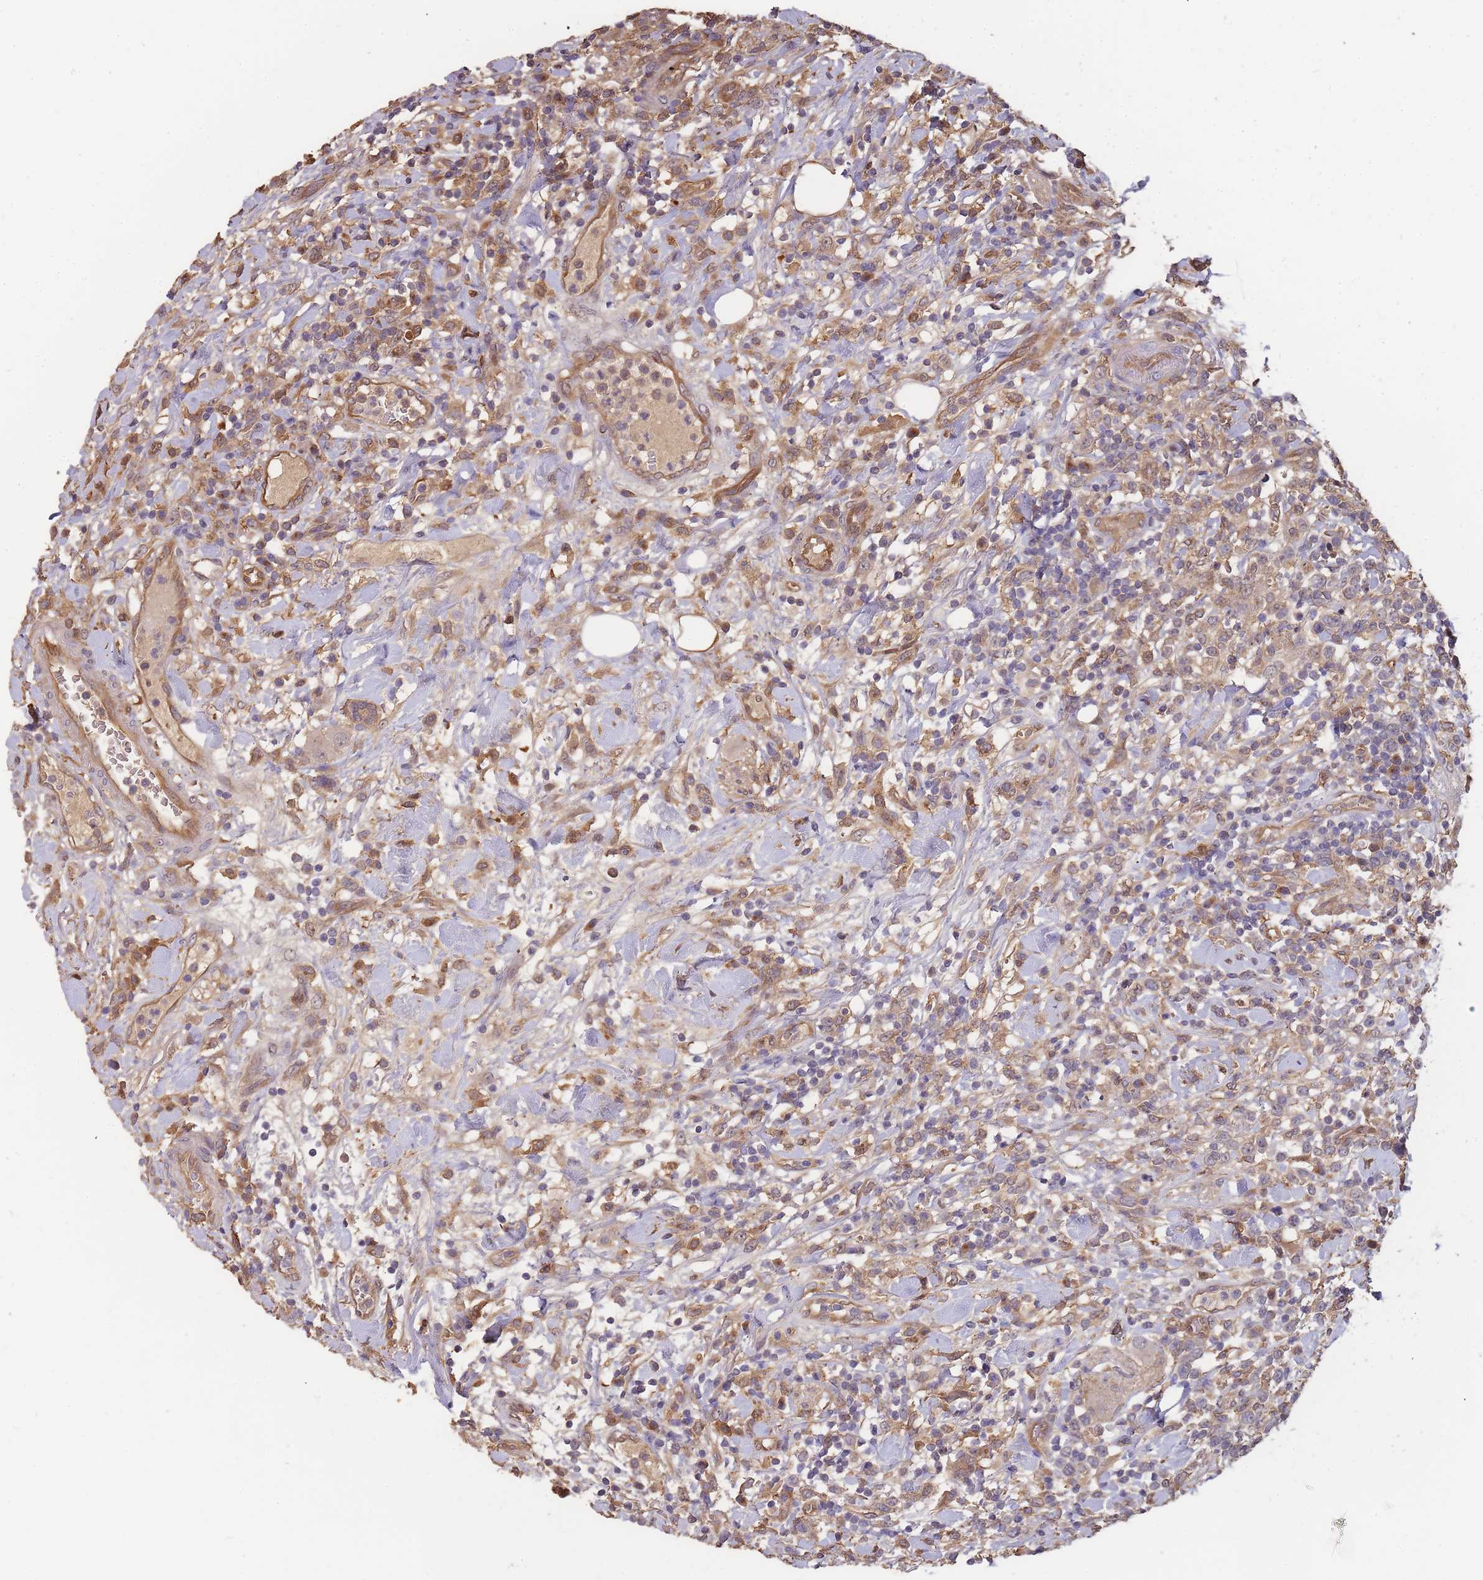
{"staining": {"intensity": "moderate", "quantity": "25%-75%", "location": "cytoplasmic/membranous"}, "tissue": "lymphoma", "cell_type": "Tumor cells", "image_type": "cancer", "snomed": [{"axis": "morphology", "description": "Malignant lymphoma, non-Hodgkin's type, High grade"}, {"axis": "topography", "description": "Colon"}], "caption": "Immunohistochemistry histopathology image of neoplastic tissue: malignant lymphoma, non-Hodgkin's type (high-grade) stained using IHC displays medium levels of moderate protein expression localized specifically in the cytoplasmic/membranous of tumor cells, appearing as a cytoplasmic/membranous brown color.", "gene": "CDKN2AIPNL", "patient": {"sex": "female", "age": 53}}